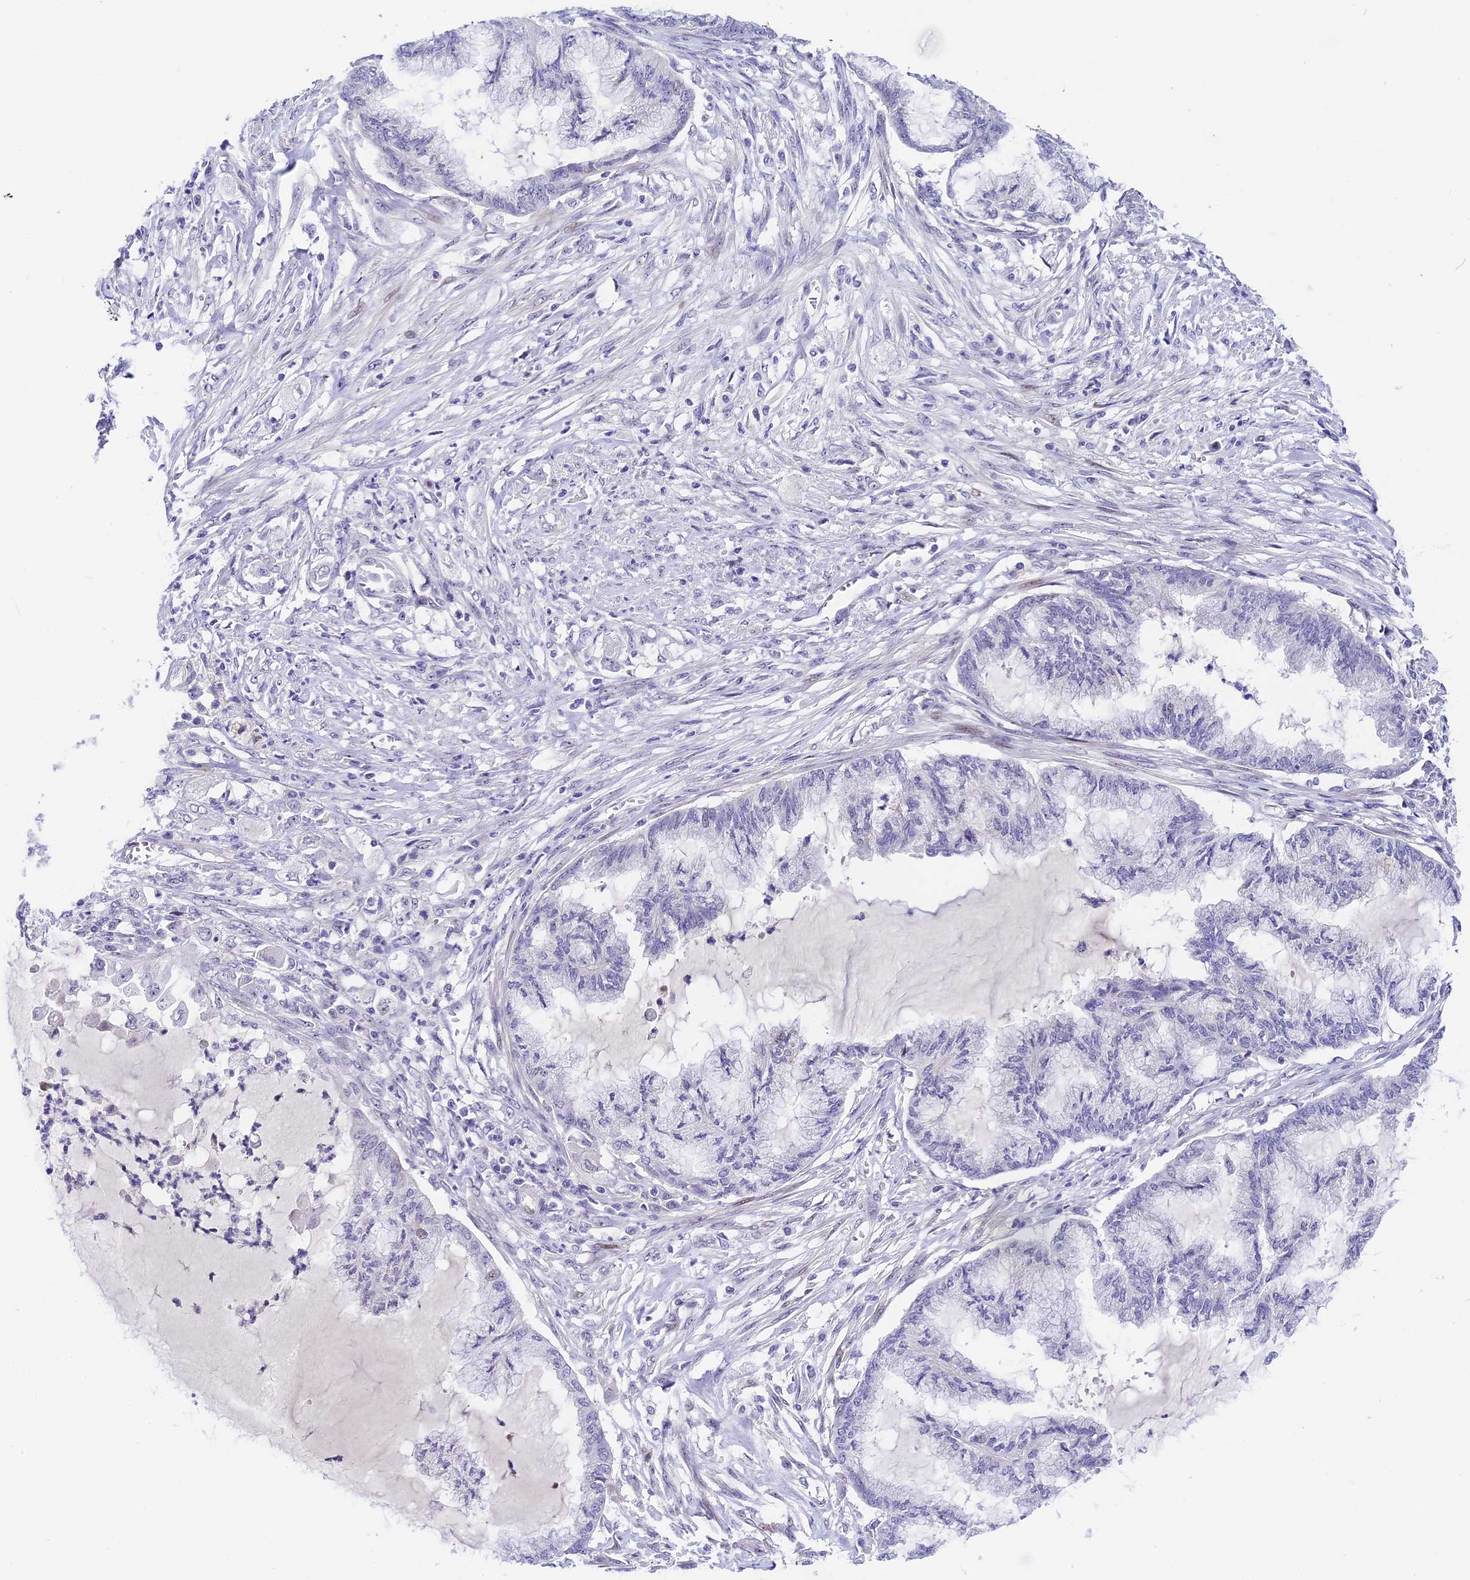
{"staining": {"intensity": "negative", "quantity": "none", "location": "none"}, "tissue": "endometrial cancer", "cell_type": "Tumor cells", "image_type": "cancer", "snomed": [{"axis": "morphology", "description": "Adenocarcinoma, NOS"}, {"axis": "topography", "description": "Endometrium"}], "caption": "High magnification brightfield microscopy of endometrial cancer stained with DAB (brown) and counterstained with hematoxylin (blue): tumor cells show no significant staining. (DAB immunohistochemistry (IHC) with hematoxylin counter stain).", "gene": "MIDN", "patient": {"sex": "female", "age": 86}}